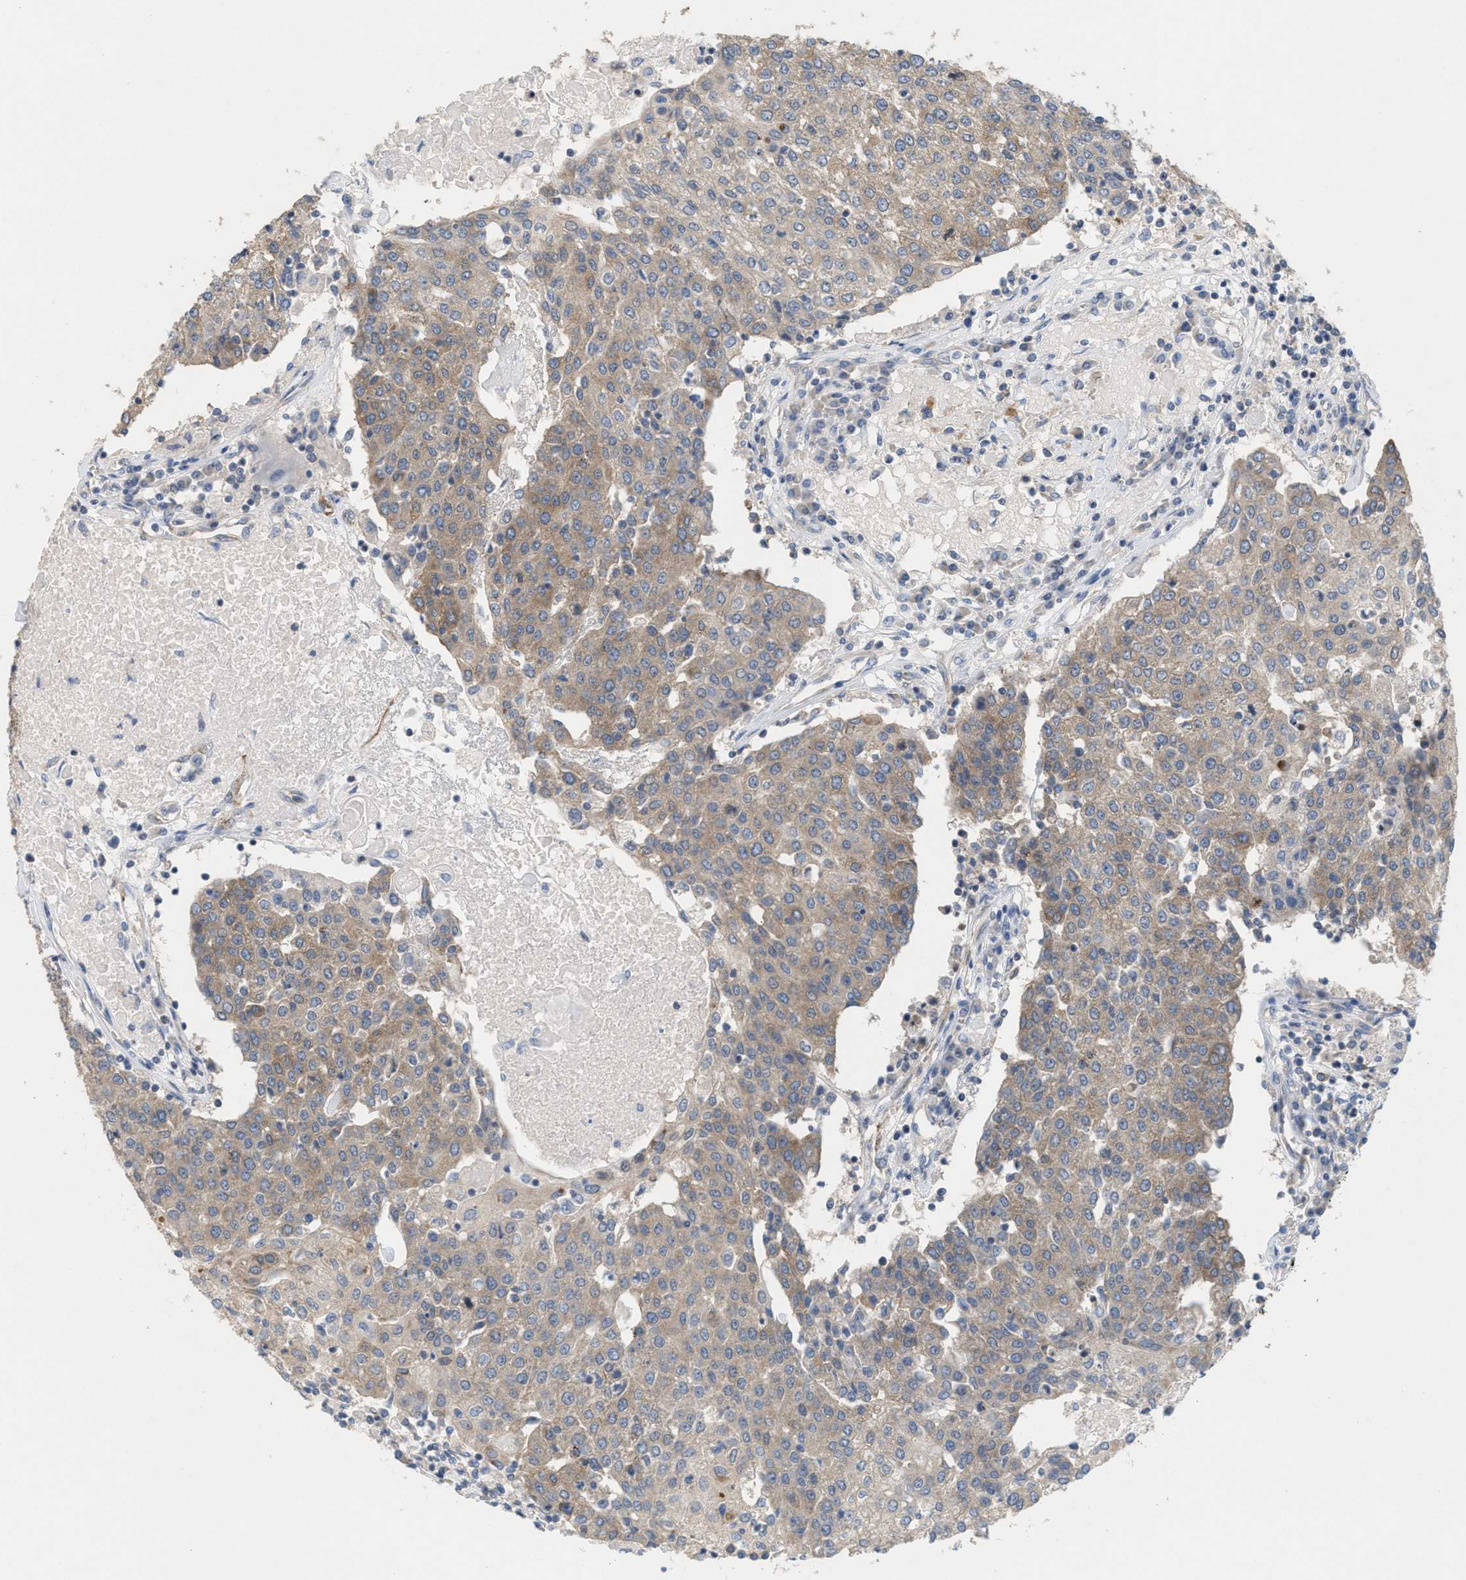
{"staining": {"intensity": "moderate", "quantity": ">75%", "location": "cytoplasmic/membranous"}, "tissue": "urothelial cancer", "cell_type": "Tumor cells", "image_type": "cancer", "snomed": [{"axis": "morphology", "description": "Urothelial carcinoma, High grade"}, {"axis": "topography", "description": "Urinary bladder"}], "caption": "Protein expression analysis of urothelial cancer exhibits moderate cytoplasmic/membranous expression in approximately >75% of tumor cells.", "gene": "UBAP2", "patient": {"sex": "female", "age": 85}}